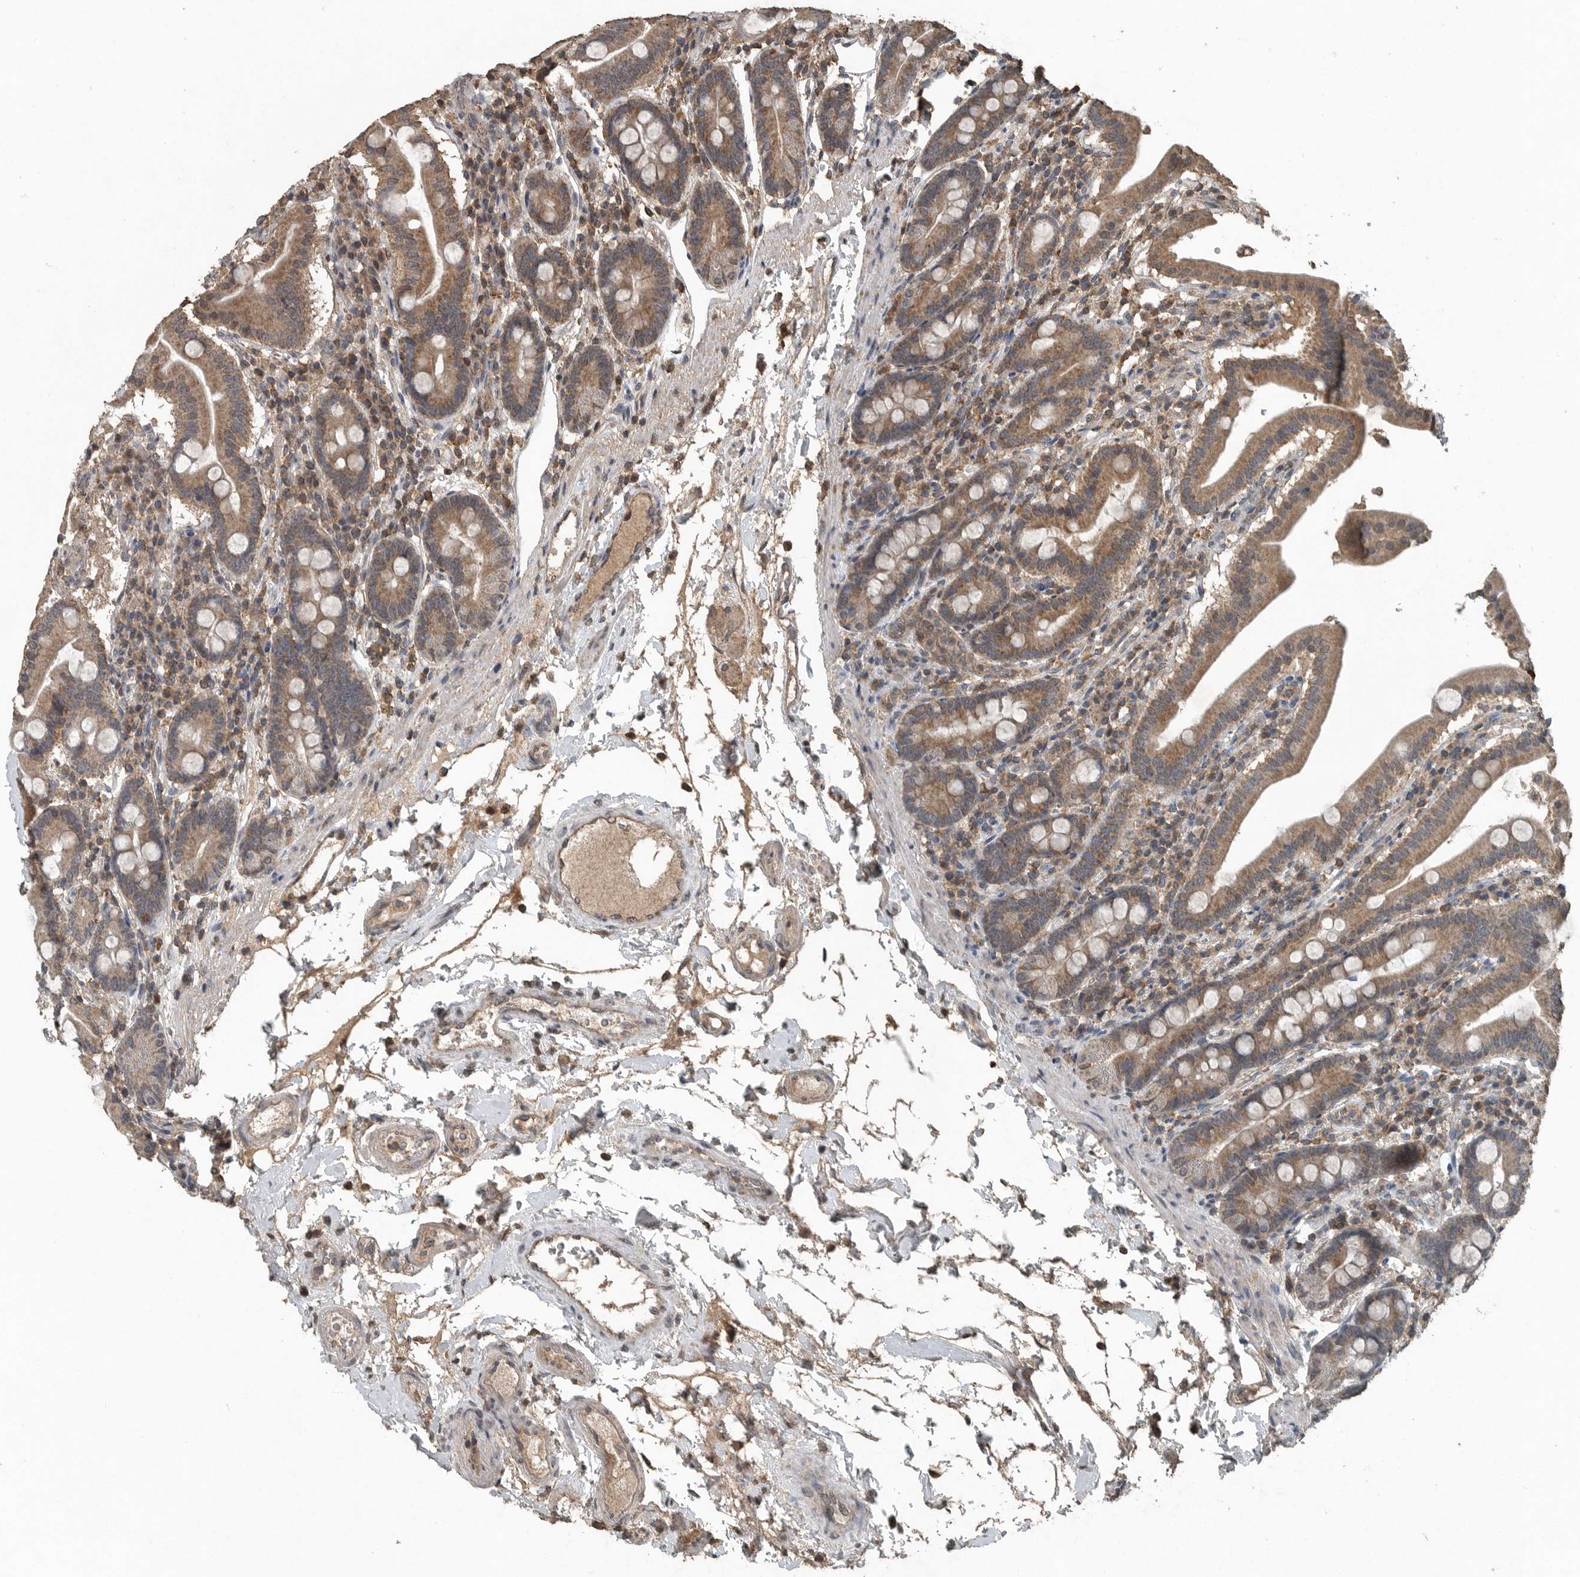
{"staining": {"intensity": "strong", "quantity": "25%-75%", "location": "cytoplasmic/membranous"}, "tissue": "duodenum", "cell_type": "Glandular cells", "image_type": "normal", "snomed": [{"axis": "morphology", "description": "Normal tissue, NOS"}, {"axis": "morphology", "description": "Adenocarcinoma, NOS"}, {"axis": "topography", "description": "Pancreas"}, {"axis": "topography", "description": "Duodenum"}], "caption": "IHC image of normal duodenum: human duodenum stained using IHC reveals high levels of strong protein expression localized specifically in the cytoplasmic/membranous of glandular cells, appearing as a cytoplasmic/membranous brown color.", "gene": "IL6ST", "patient": {"sex": "male", "age": 50}}